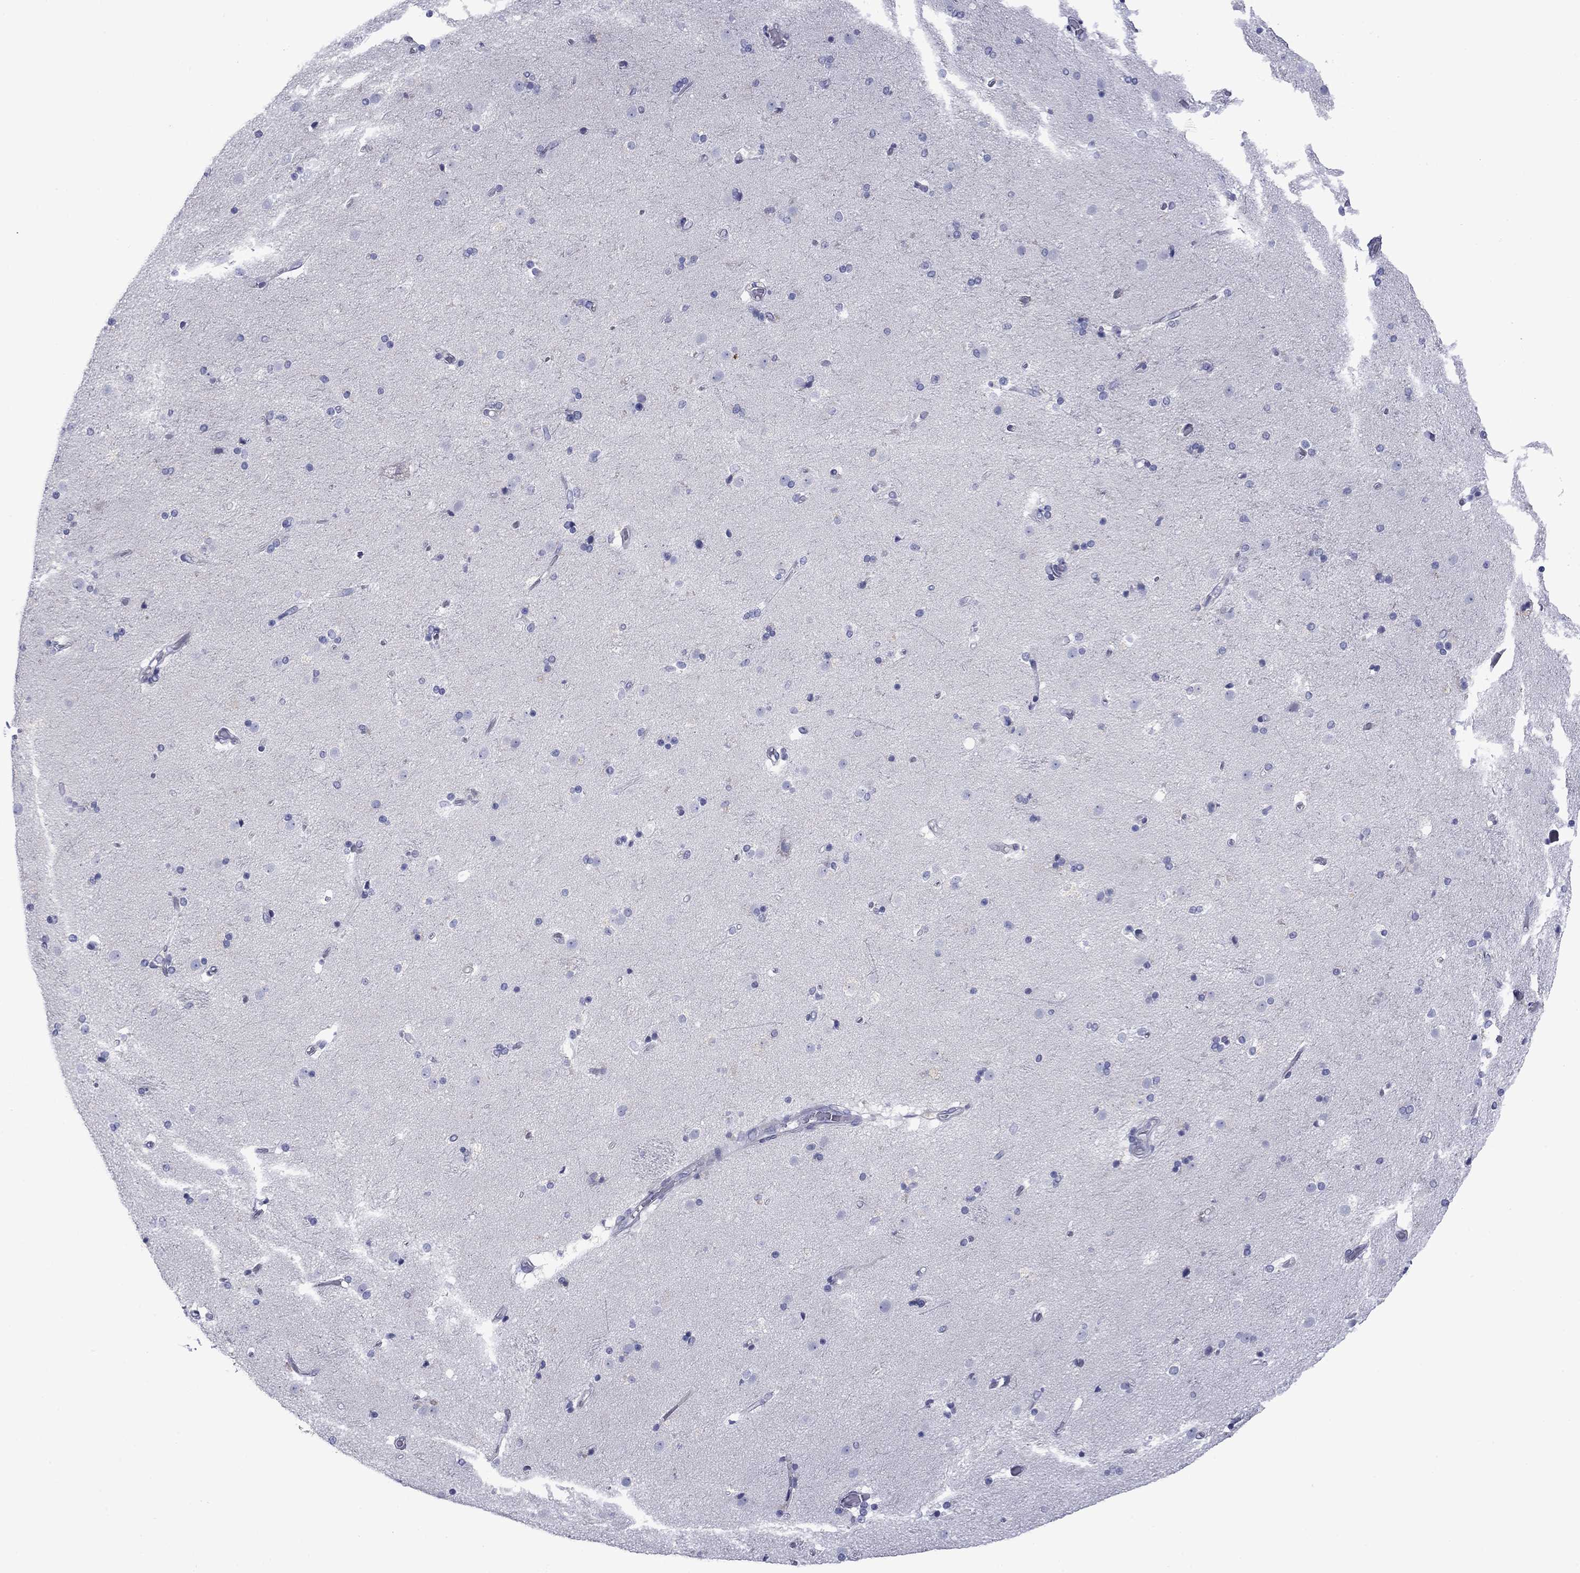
{"staining": {"intensity": "negative", "quantity": "none", "location": "none"}, "tissue": "caudate", "cell_type": "Glial cells", "image_type": "normal", "snomed": [{"axis": "morphology", "description": "Normal tissue, NOS"}, {"axis": "topography", "description": "Lateral ventricle wall"}], "caption": "Immunohistochemical staining of unremarkable caudate displays no significant positivity in glial cells.", "gene": "TMPRSS11A", "patient": {"sex": "male", "age": 54}}